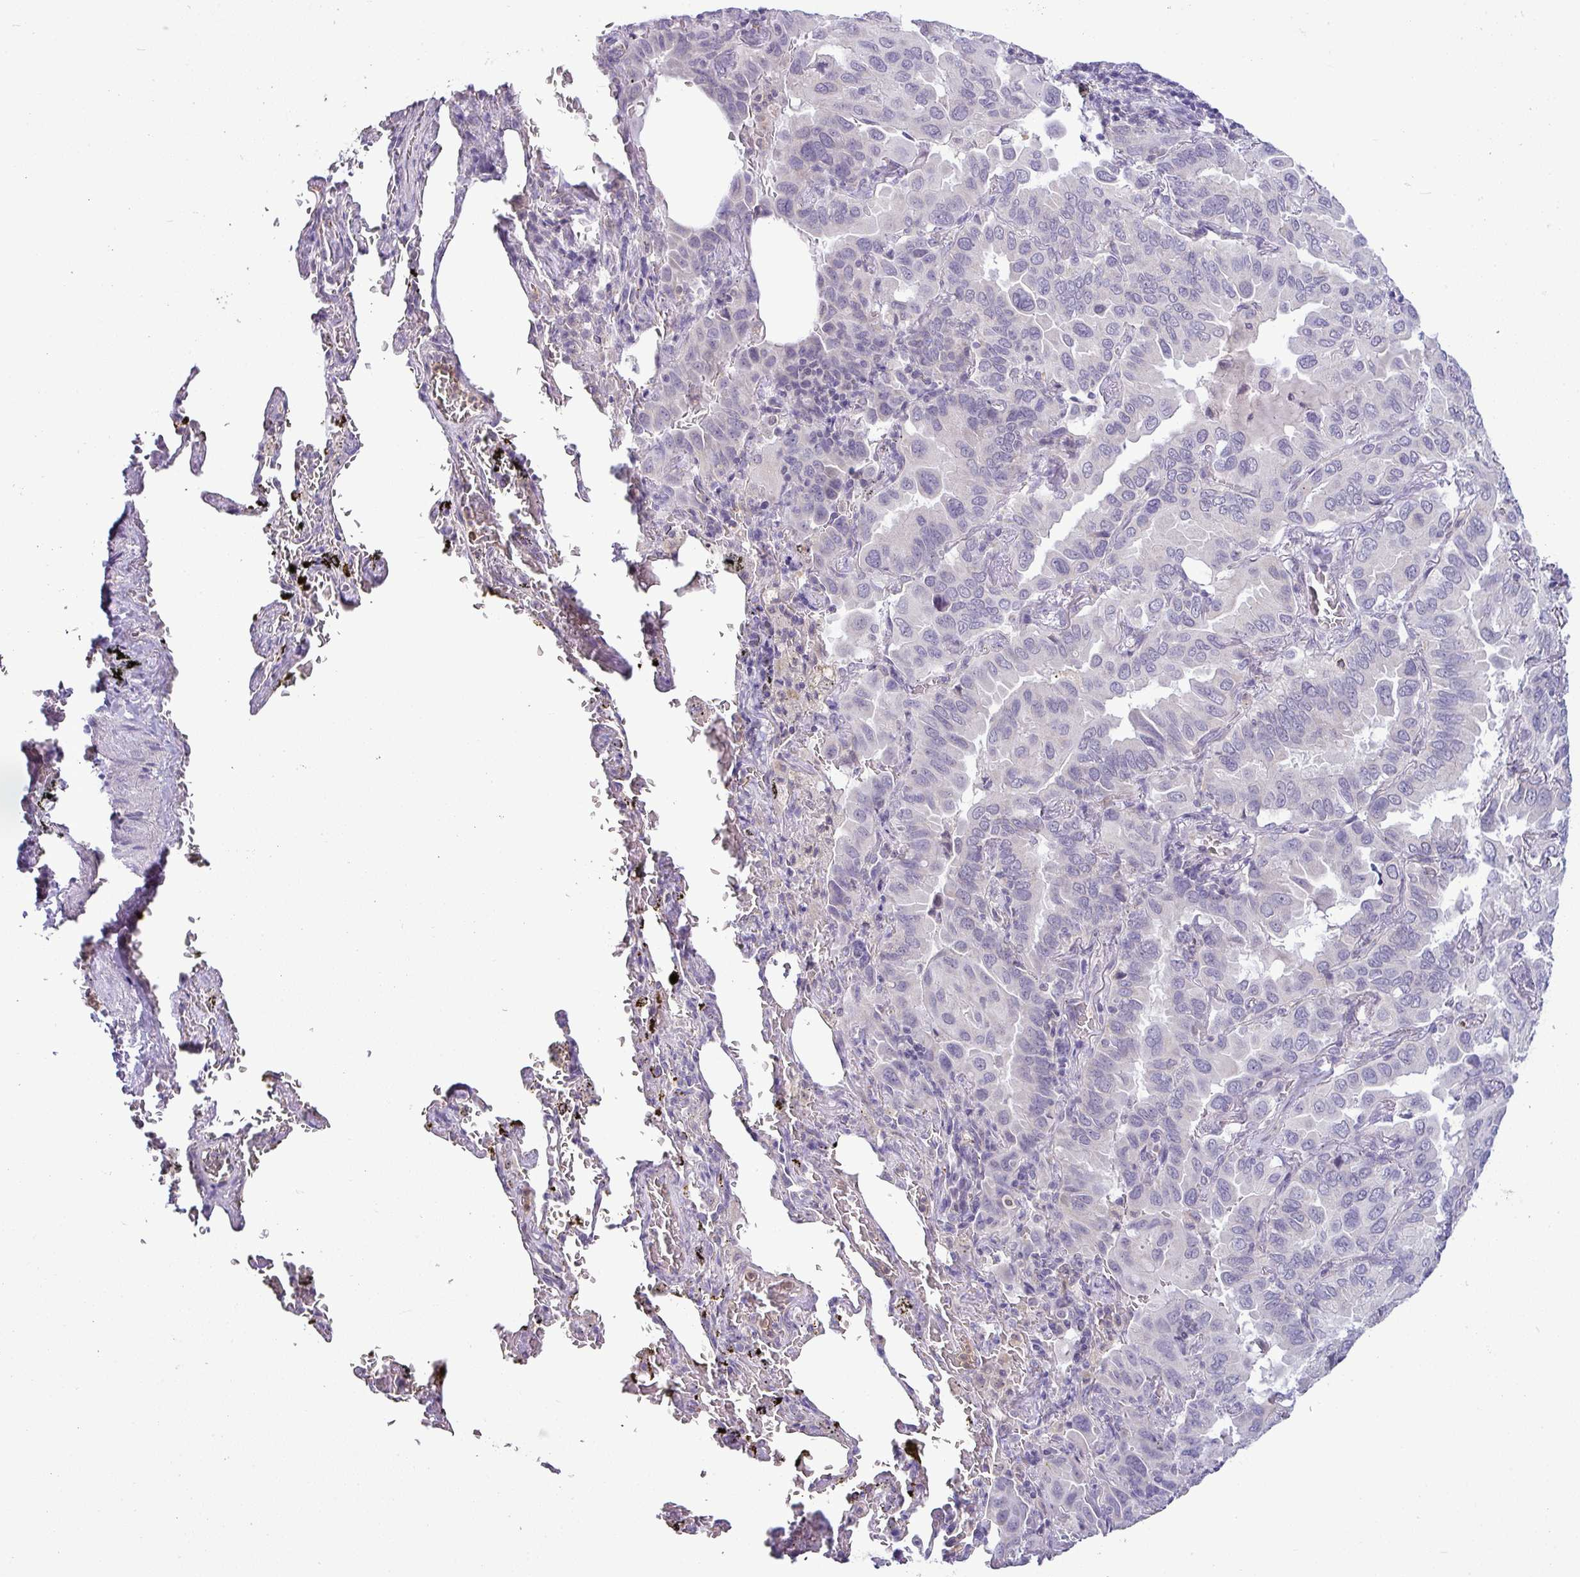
{"staining": {"intensity": "negative", "quantity": "none", "location": "none"}, "tissue": "lung cancer", "cell_type": "Tumor cells", "image_type": "cancer", "snomed": [{"axis": "morphology", "description": "Adenocarcinoma, NOS"}, {"axis": "topography", "description": "Lung"}], "caption": "DAB (3,3'-diaminobenzidine) immunohistochemical staining of human lung cancer displays no significant positivity in tumor cells.", "gene": "HBEGF", "patient": {"sex": "male", "age": 64}}